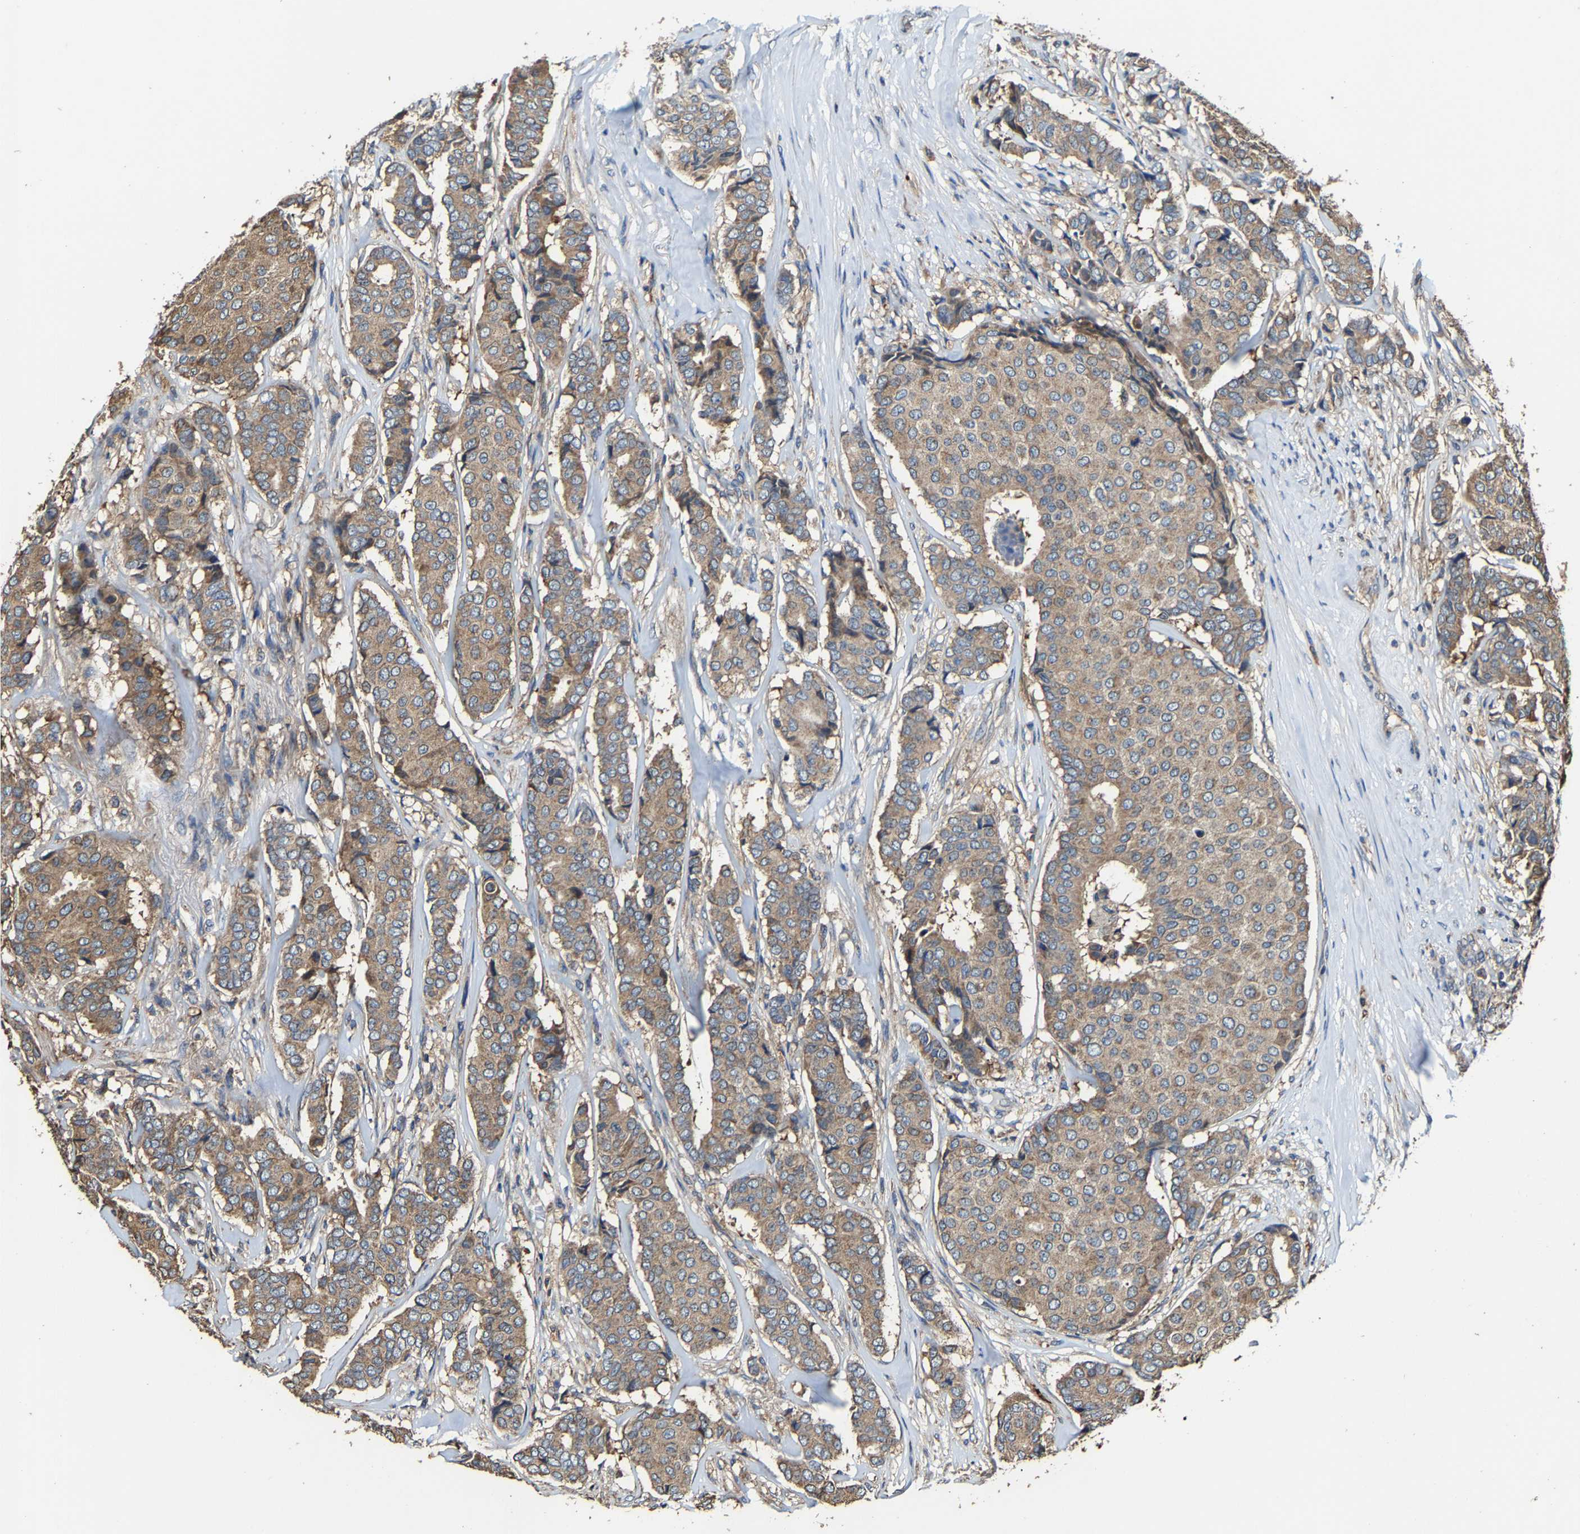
{"staining": {"intensity": "moderate", "quantity": ">75%", "location": "cytoplasmic/membranous"}, "tissue": "breast cancer", "cell_type": "Tumor cells", "image_type": "cancer", "snomed": [{"axis": "morphology", "description": "Duct carcinoma"}, {"axis": "topography", "description": "Breast"}], "caption": "Brown immunohistochemical staining in breast cancer (intraductal carcinoma) demonstrates moderate cytoplasmic/membranous expression in approximately >75% of tumor cells.", "gene": "GFRA3", "patient": {"sex": "female", "age": 75}}